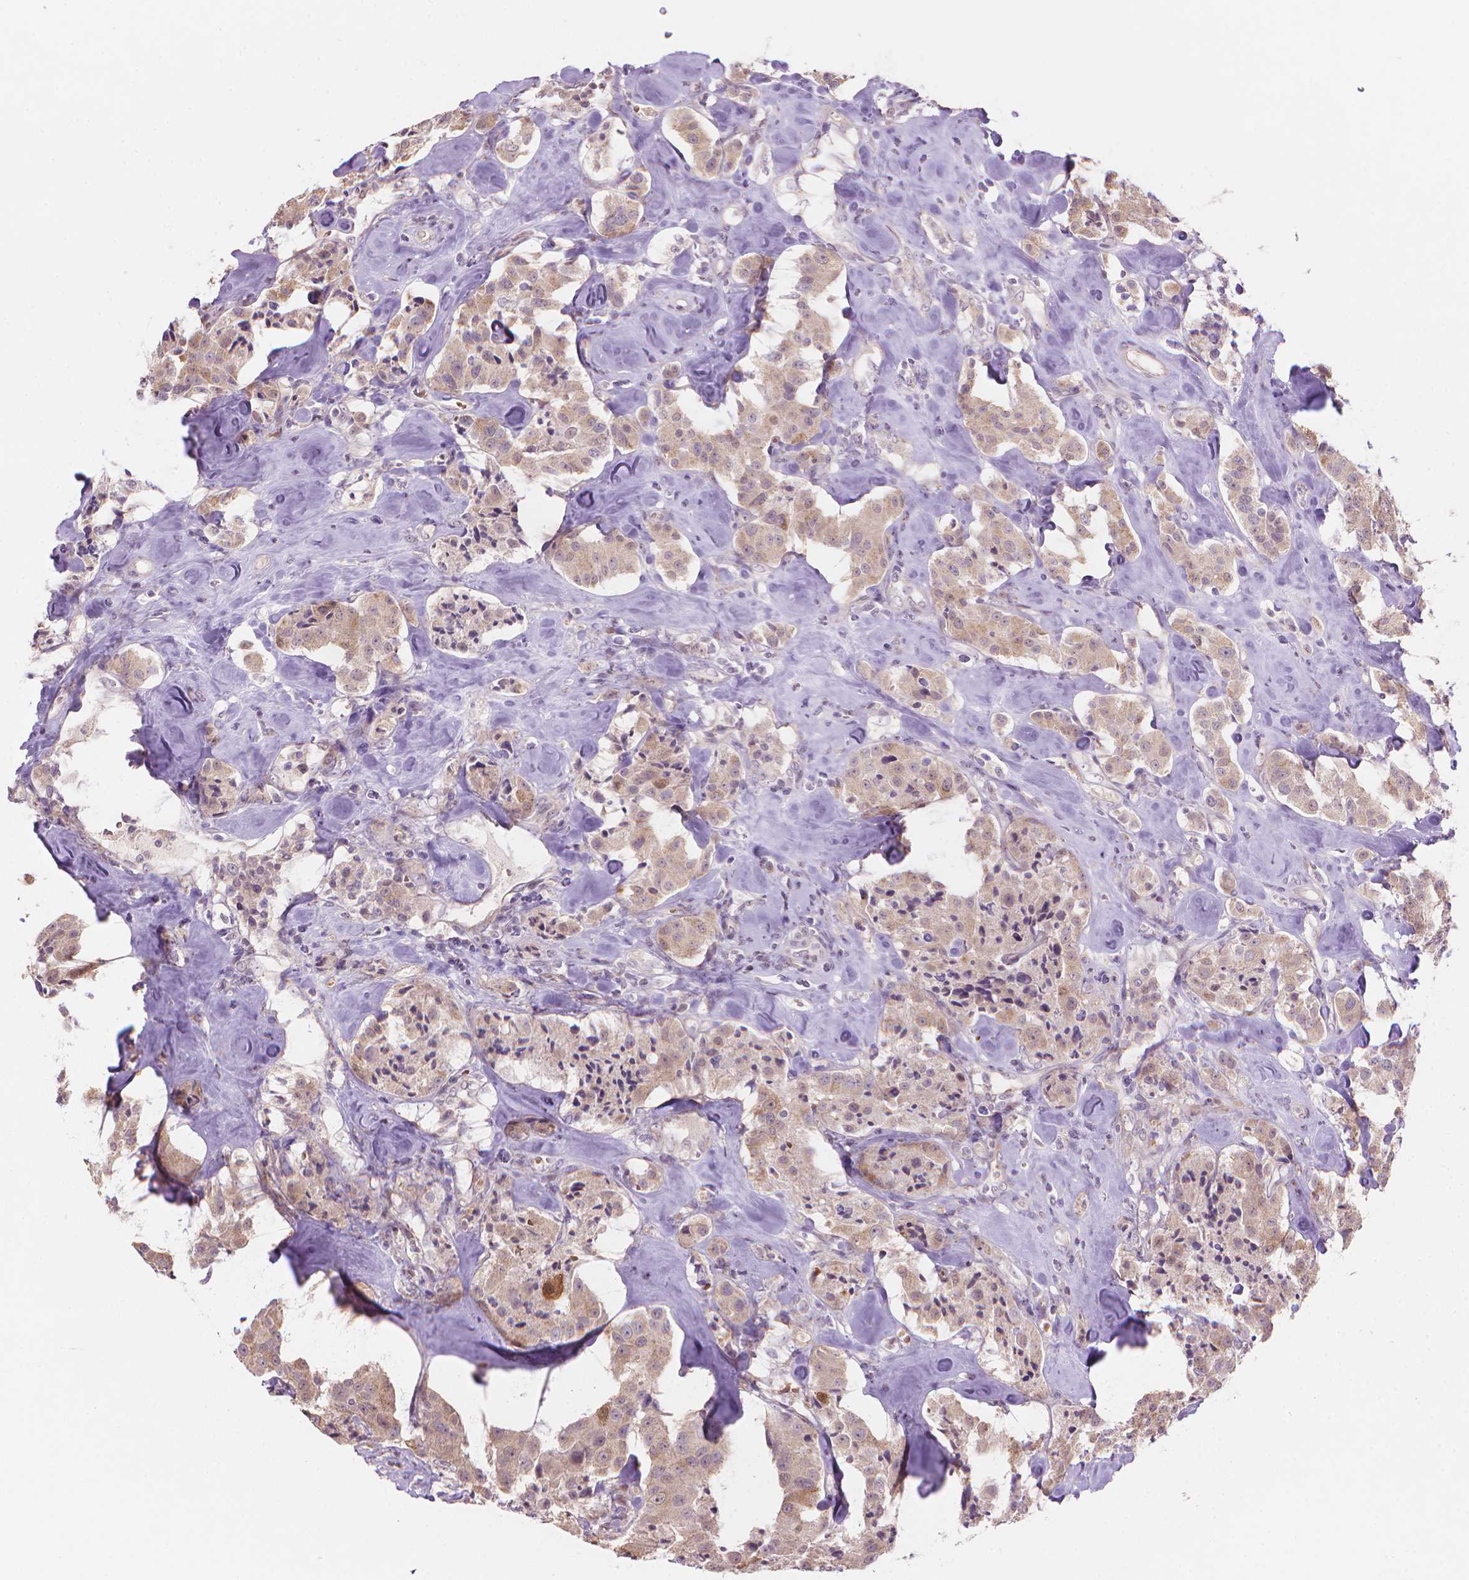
{"staining": {"intensity": "negative", "quantity": "none", "location": "none"}, "tissue": "carcinoid", "cell_type": "Tumor cells", "image_type": "cancer", "snomed": [{"axis": "morphology", "description": "Carcinoid, malignant, NOS"}, {"axis": "topography", "description": "Pancreas"}], "caption": "This is an immunohistochemistry (IHC) histopathology image of carcinoid. There is no expression in tumor cells.", "gene": "IFFO1", "patient": {"sex": "male", "age": 41}}